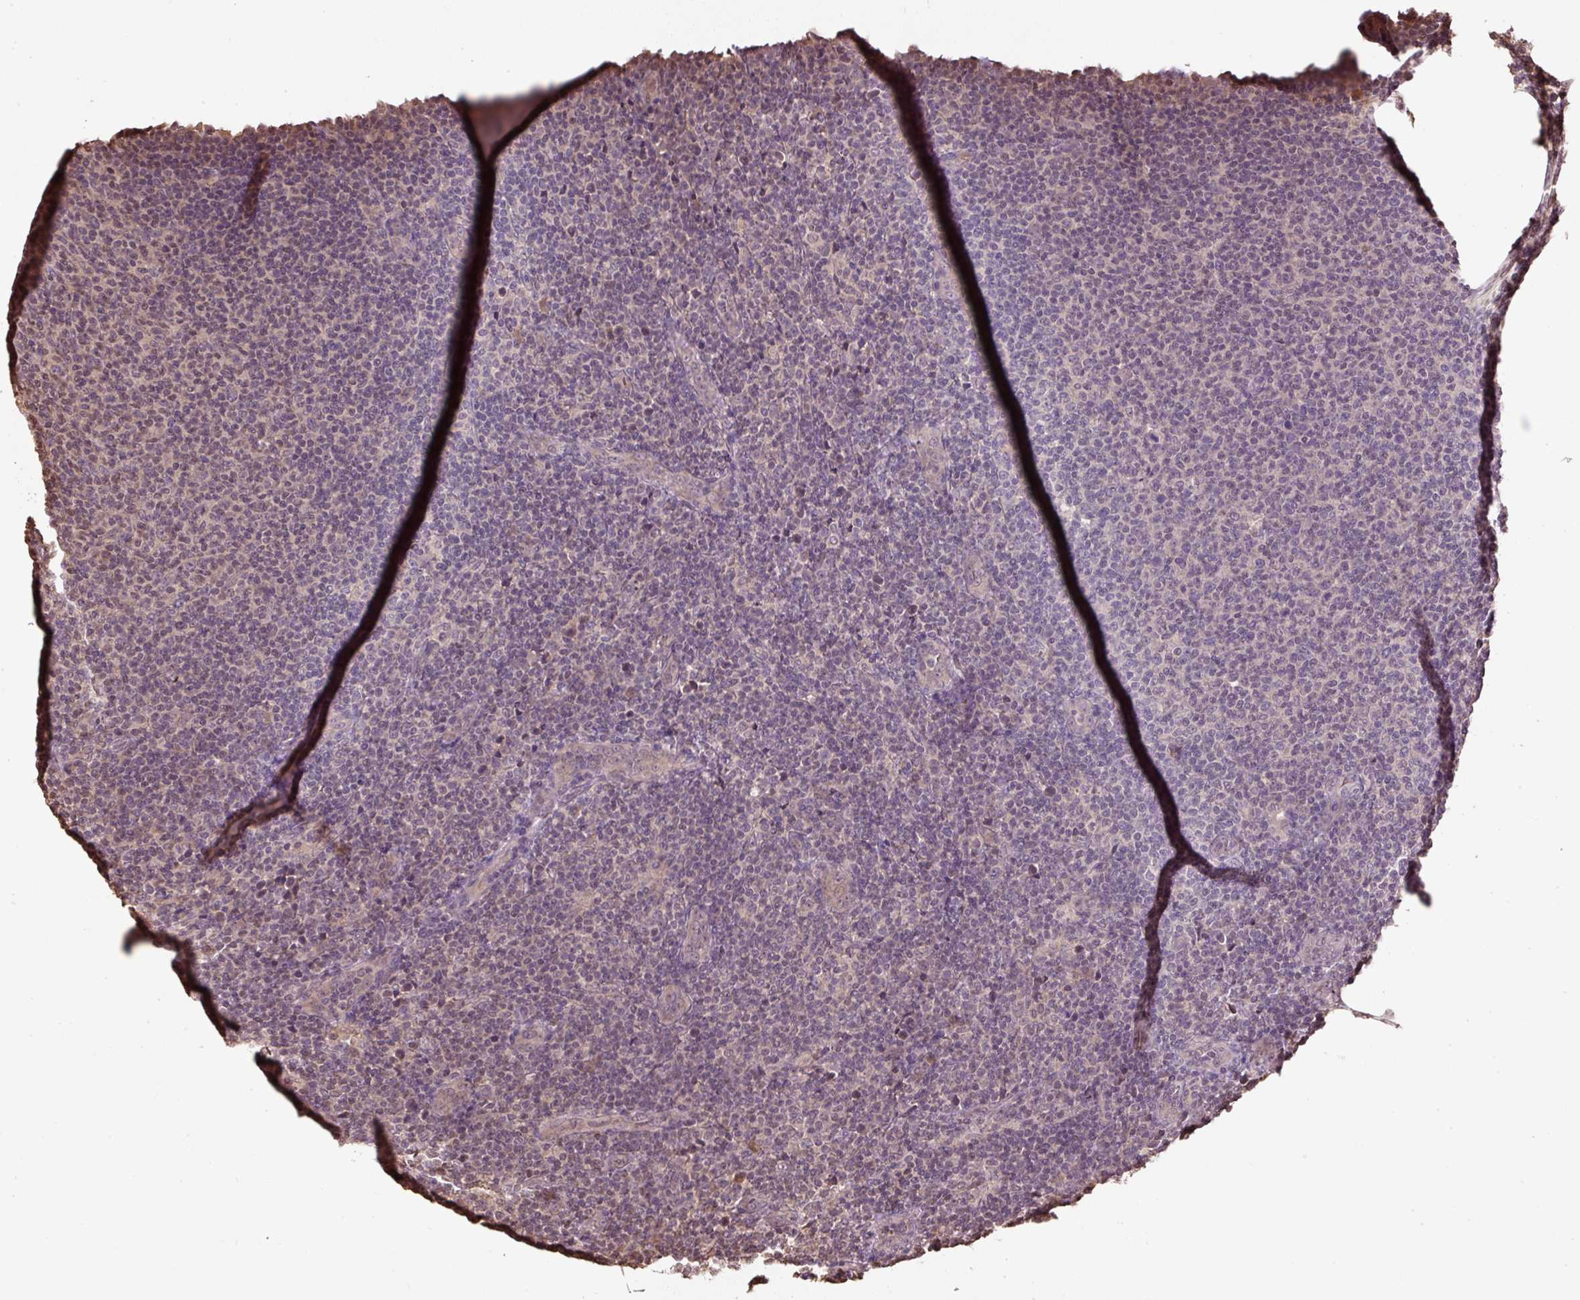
{"staining": {"intensity": "weak", "quantity": "25%-75%", "location": "nuclear"}, "tissue": "lymphoma", "cell_type": "Tumor cells", "image_type": "cancer", "snomed": [{"axis": "morphology", "description": "Malignant lymphoma, non-Hodgkin's type, Low grade"}, {"axis": "topography", "description": "Lymph node"}], "caption": "Immunohistochemical staining of low-grade malignant lymphoma, non-Hodgkin's type exhibits low levels of weak nuclear expression in about 25%-75% of tumor cells. The staining was performed using DAB to visualize the protein expression in brown, while the nuclei were stained in blue with hematoxylin (Magnification: 20x).", "gene": "TMEM170B", "patient": {"sex": "male", "age": 66}}